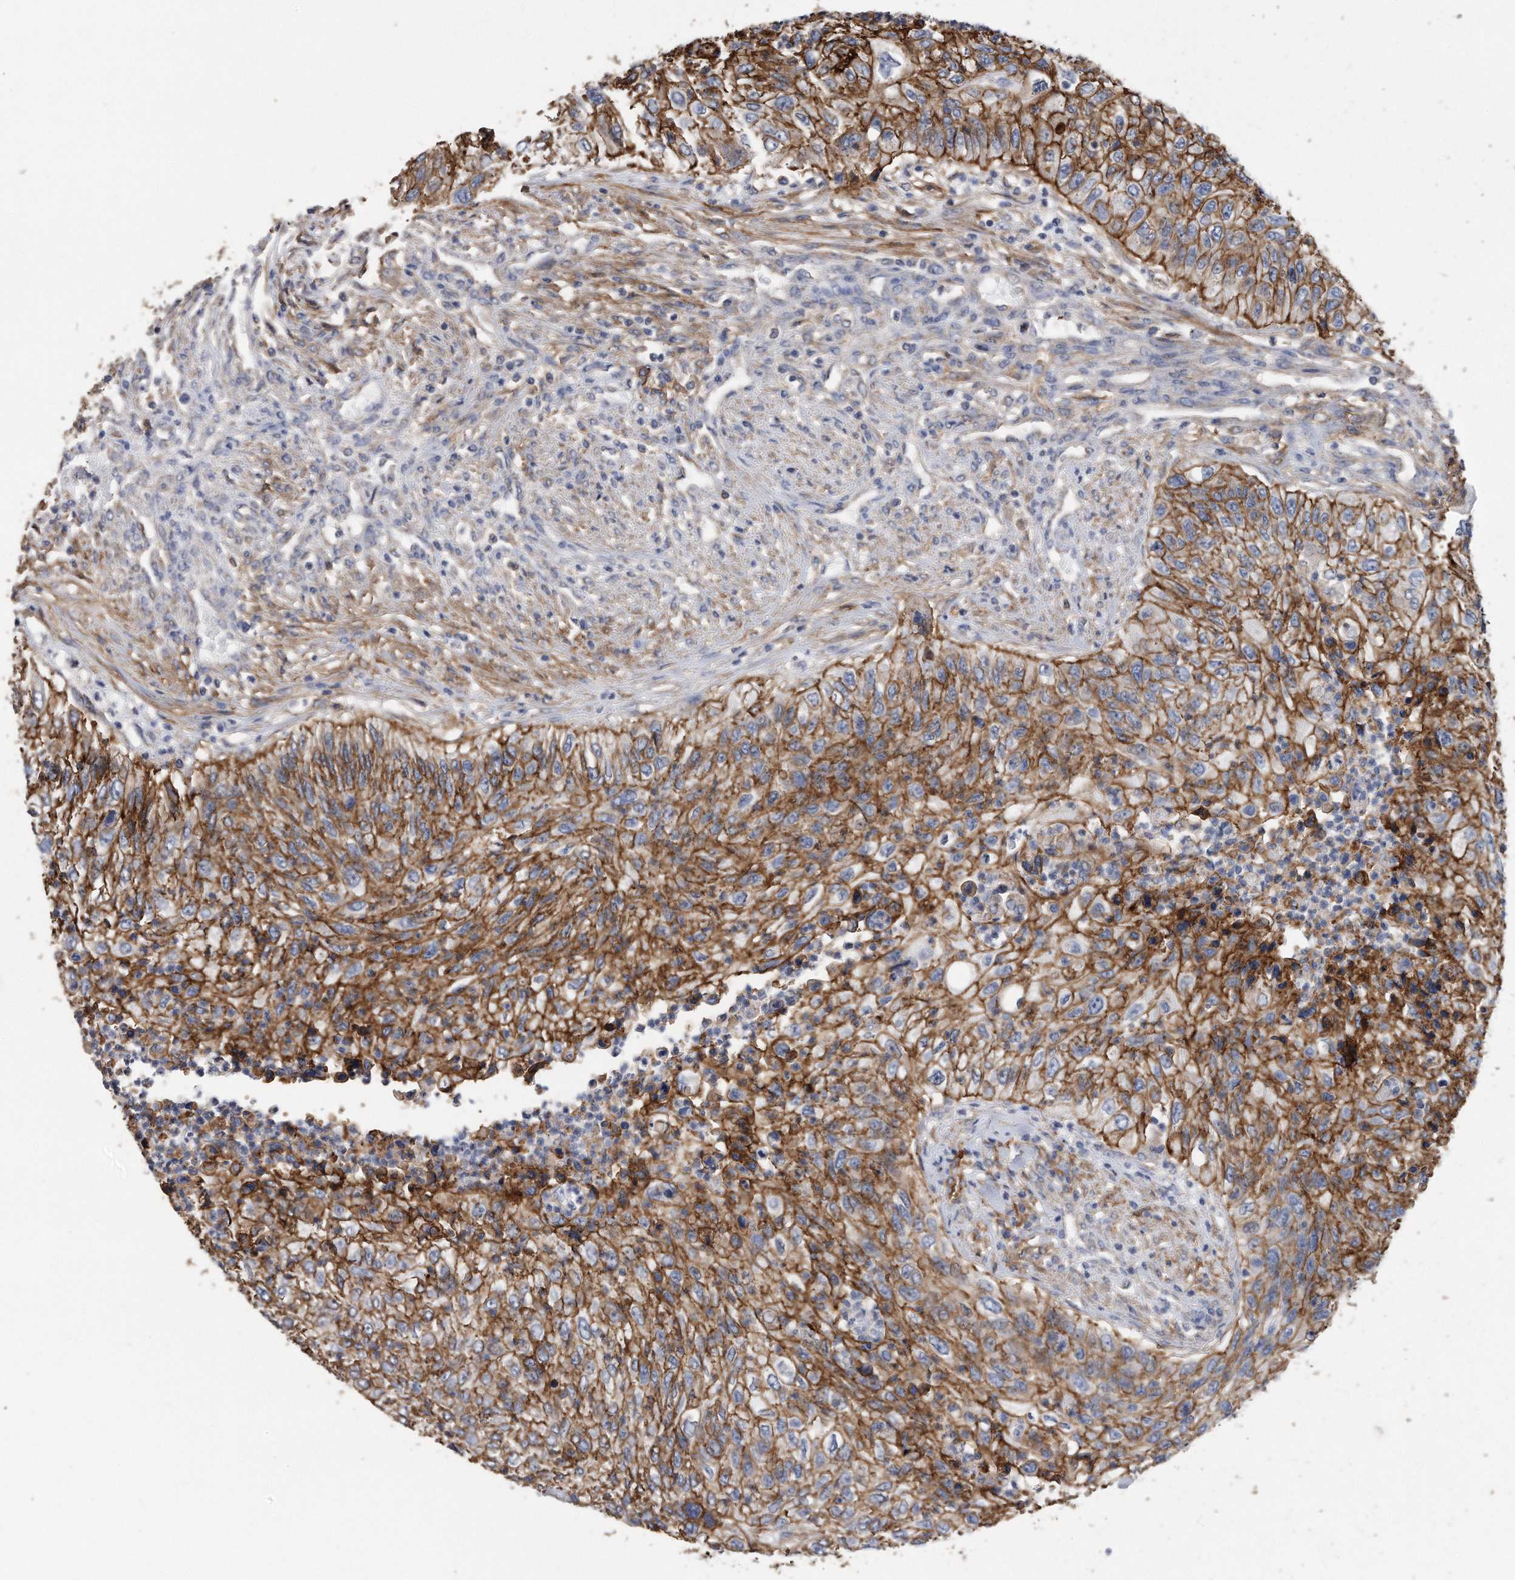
{"staining": {"intensity": "strong", "quantity": ">75%", "location": "cytoplasmic/membranous"}, "tissue": "urothelial cancer", "cell_type": "Tumor cells", "image_type": "cancer", "snomed": [{"axis": "morphology", "description": "Urothelial carcinoma, High grade"}, {"axis": "topography", "description": "Urinary bladder"}], "caption": "A brown stain shows strong cytoplasmic/membranous positivity of a protein in high-grade urothelial carcinoma tumor cells.", "gene": "CDCP1", "patient": {"sex": "female", "age": 60}}